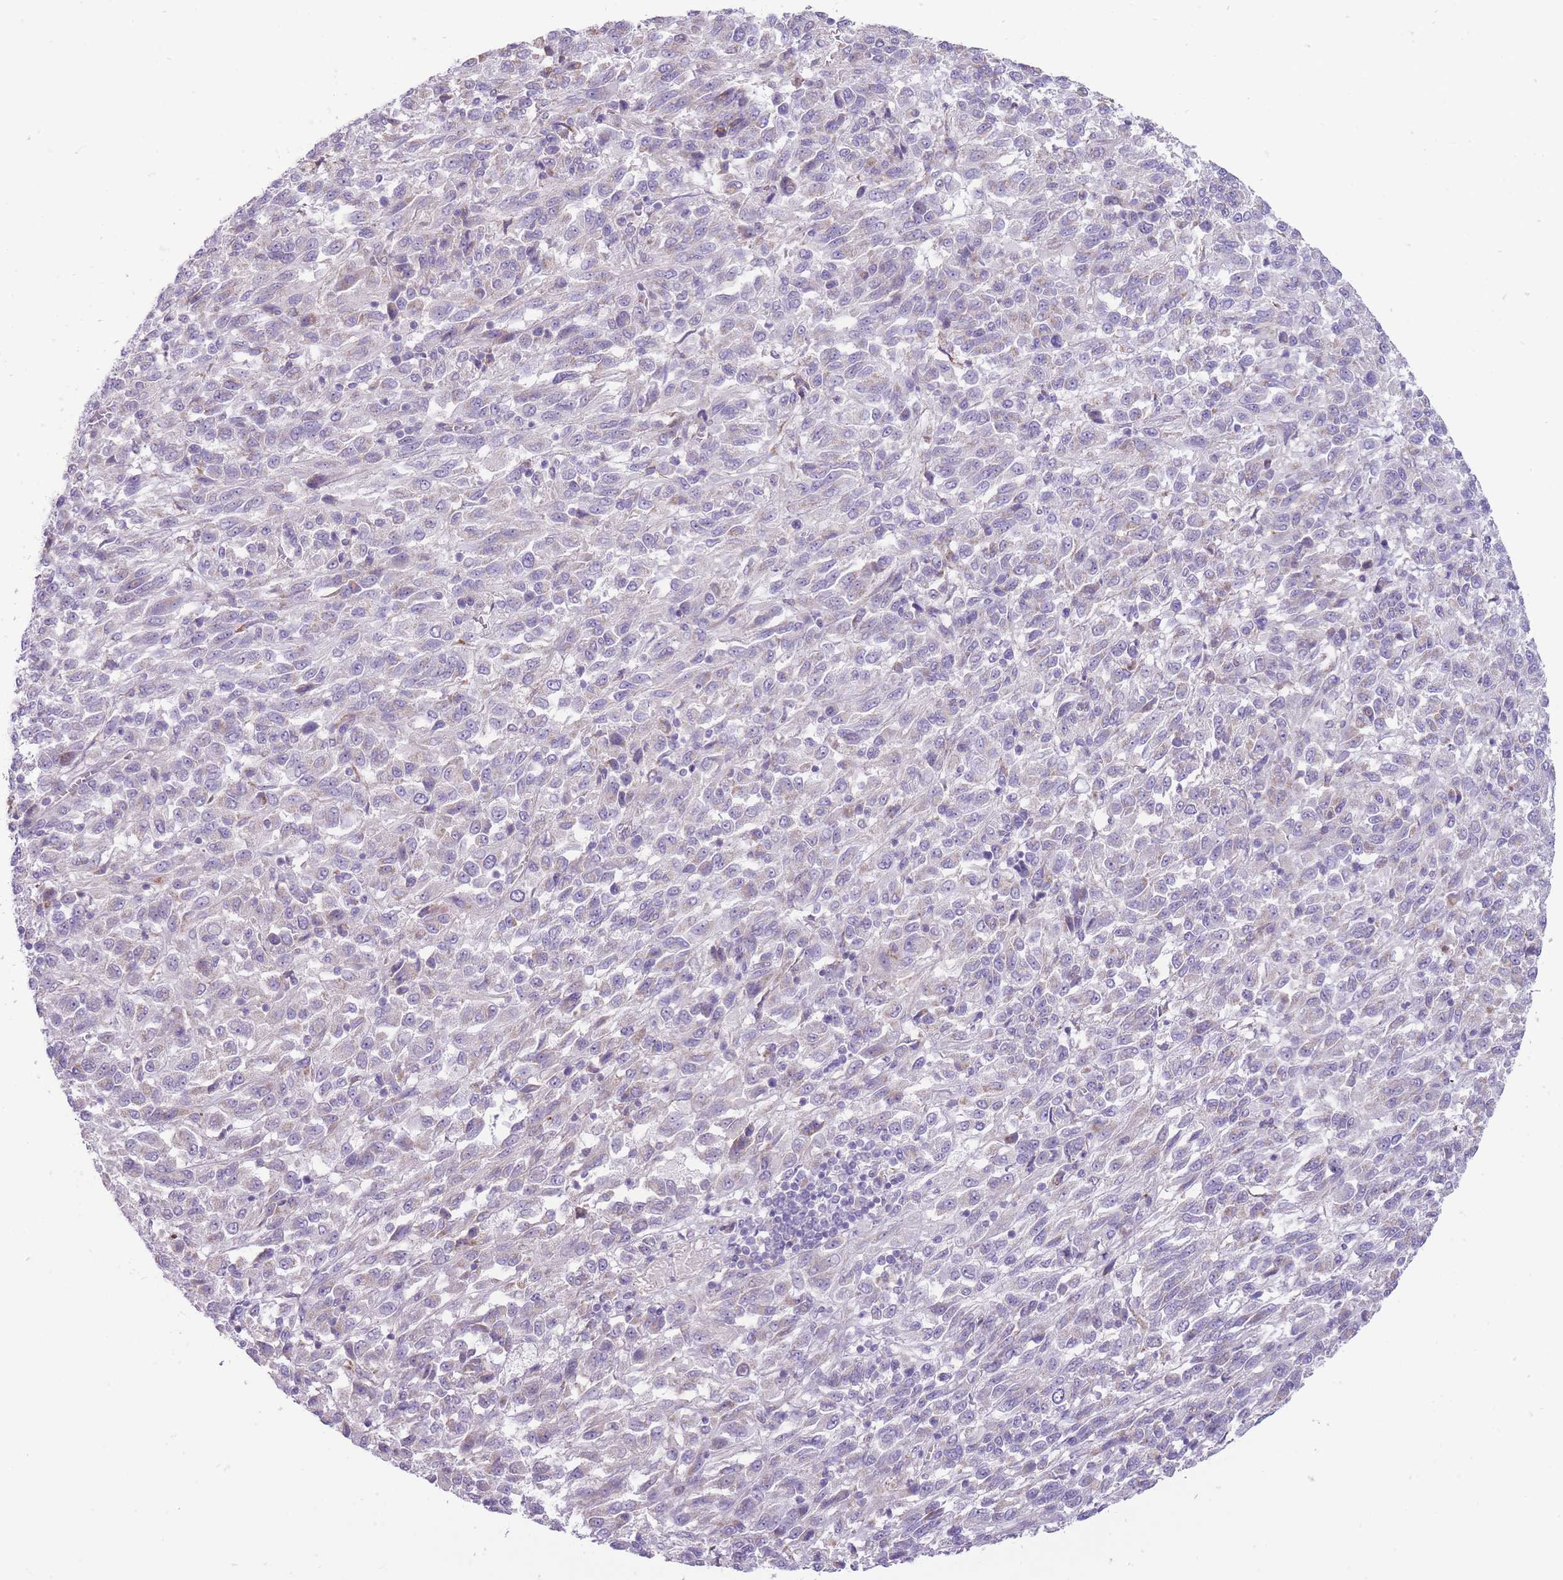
{"staining": {"intensity": "negative", "quantity": "none", "location": "none"}, "tissue": "melanoma", "cell_type": "Tumor cells", "image_type": "cancer", "snomed": [{"axis": "morphology", "description": "Malignant melanoma, Metastatic site"}, {"axis": "topography", "description": "Lung"}], "caption": "Immunohistochemistry (IHC) image of neoplastic tissue: melanoma stained with DAB reveals no significant protein expression in tumor cells.", "gene": "ERICH4", "patient": {"sex": "male", "age": 64}}